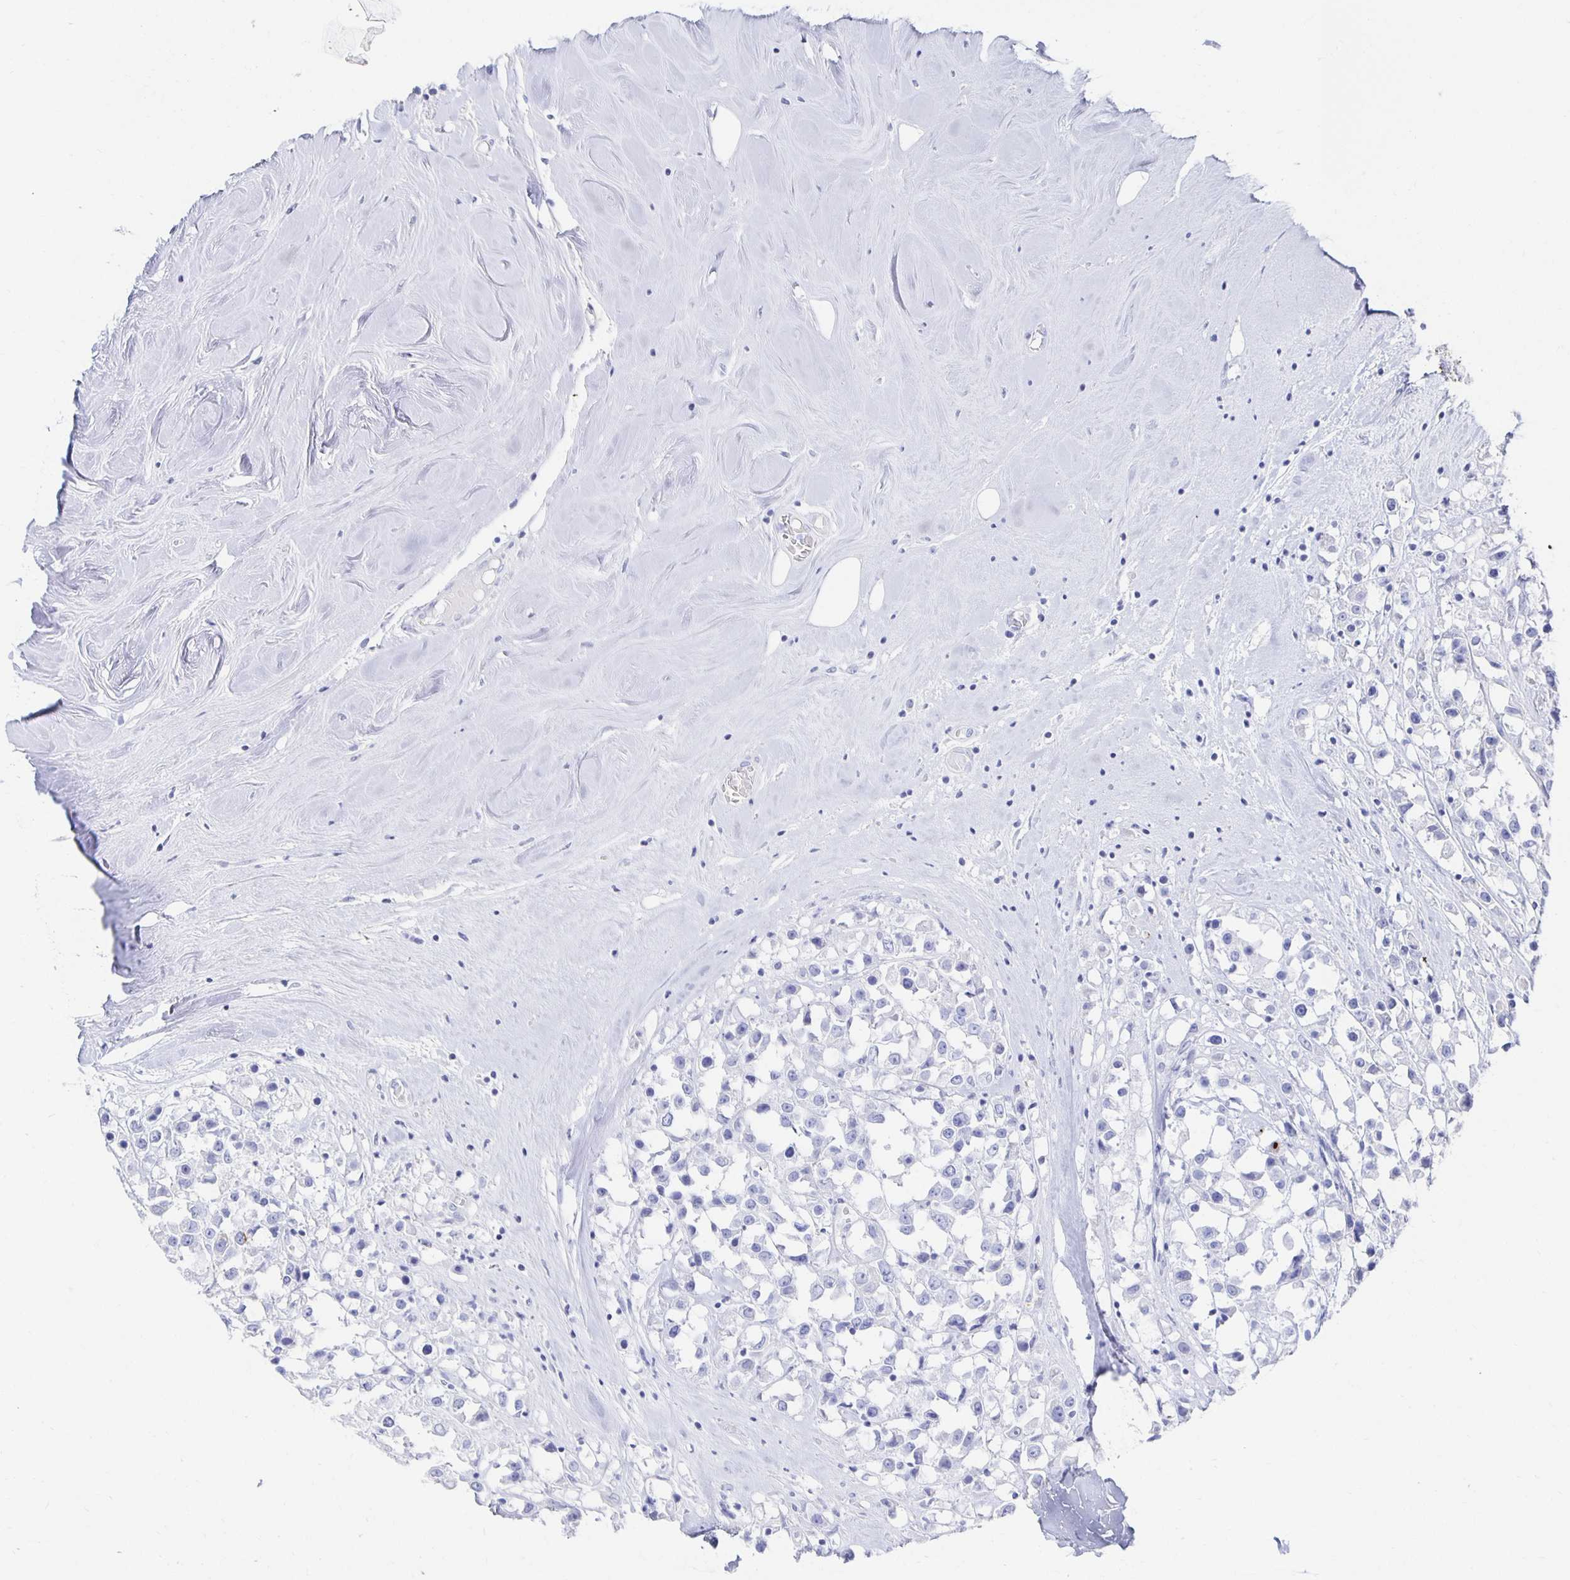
{"staining": {"intensity": "negative", "quantity": "none", "location": "none"}, "tissue": "breast cancer", "cell_type": "Tumor cells", "image_type": "cancer", "snomed": [{"axis": "morphology", "description": "Duct carcinoma"}, {"axis": "topography", "description": "Breast"}], "caption": "Immunohistochemistry micrograph of human infiltrating ductal carcinoma (breast) stained for a protein (brown), which exhibits no expression in tumor cells.", "gene": "PRDM7", "patient": {"sex": "female", "age": 61}}